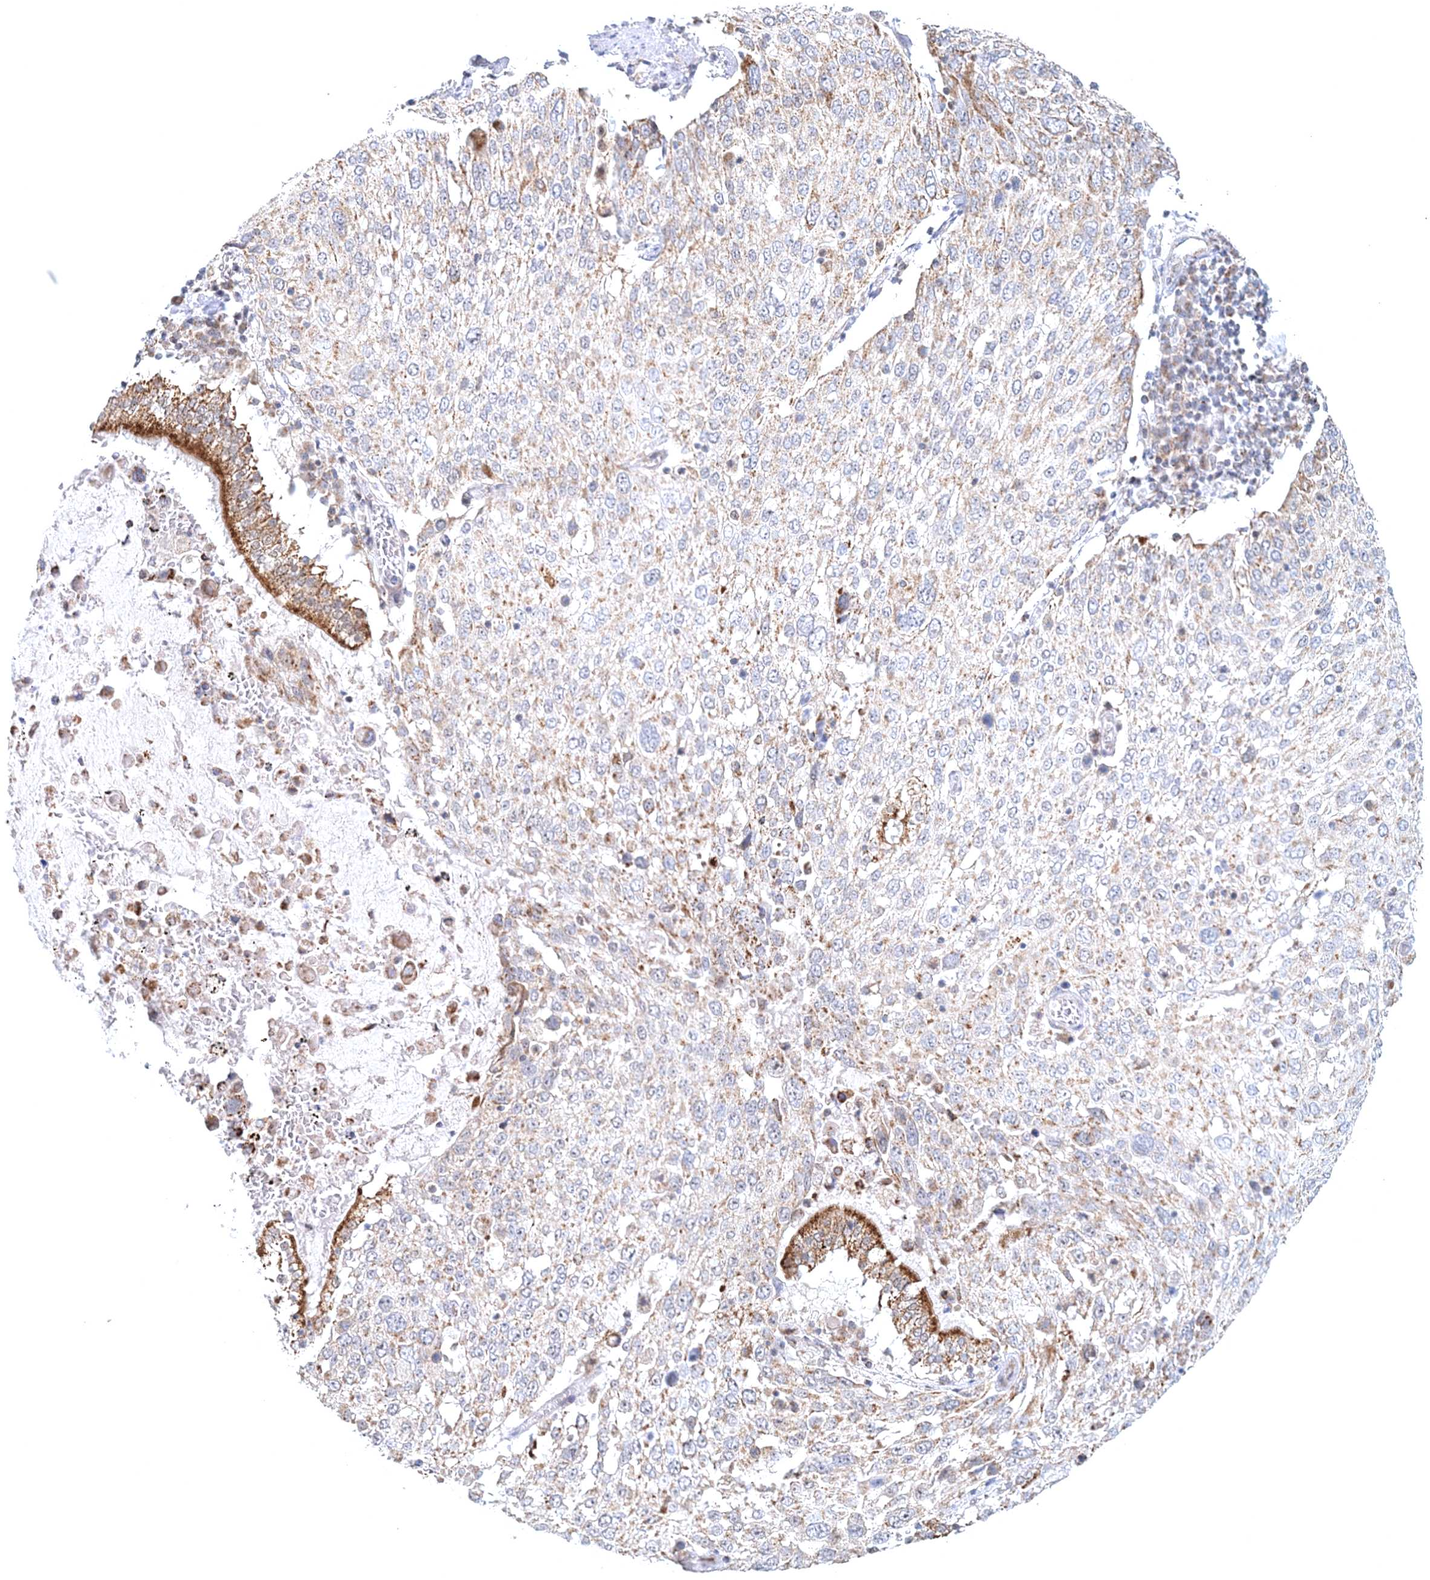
{"staining": {"intensity": "weak", "quantity": "<25%", "location": "cytoplasmic/membranous"}, "tissue": "lung cancer", "cell_type": "Tumor cells", "image_type": "cancer", "snomed": [{"axis": "morphology", "description": "Squamous cell carcinoma, NOS"}, {"axis": "topography", "description": "Lung"}], "caption": "DAB immunohistochemical staining of human lung cancer (squamous cell carcinoma) exhibits no significant staining in tumor cells. Brightfield microscopy of IHC stained with DAB (brown) and hematoxylin (blue), captured at high magnification.", "gene": "RNF150", "patient": {"sex": "male", "age": 65}}